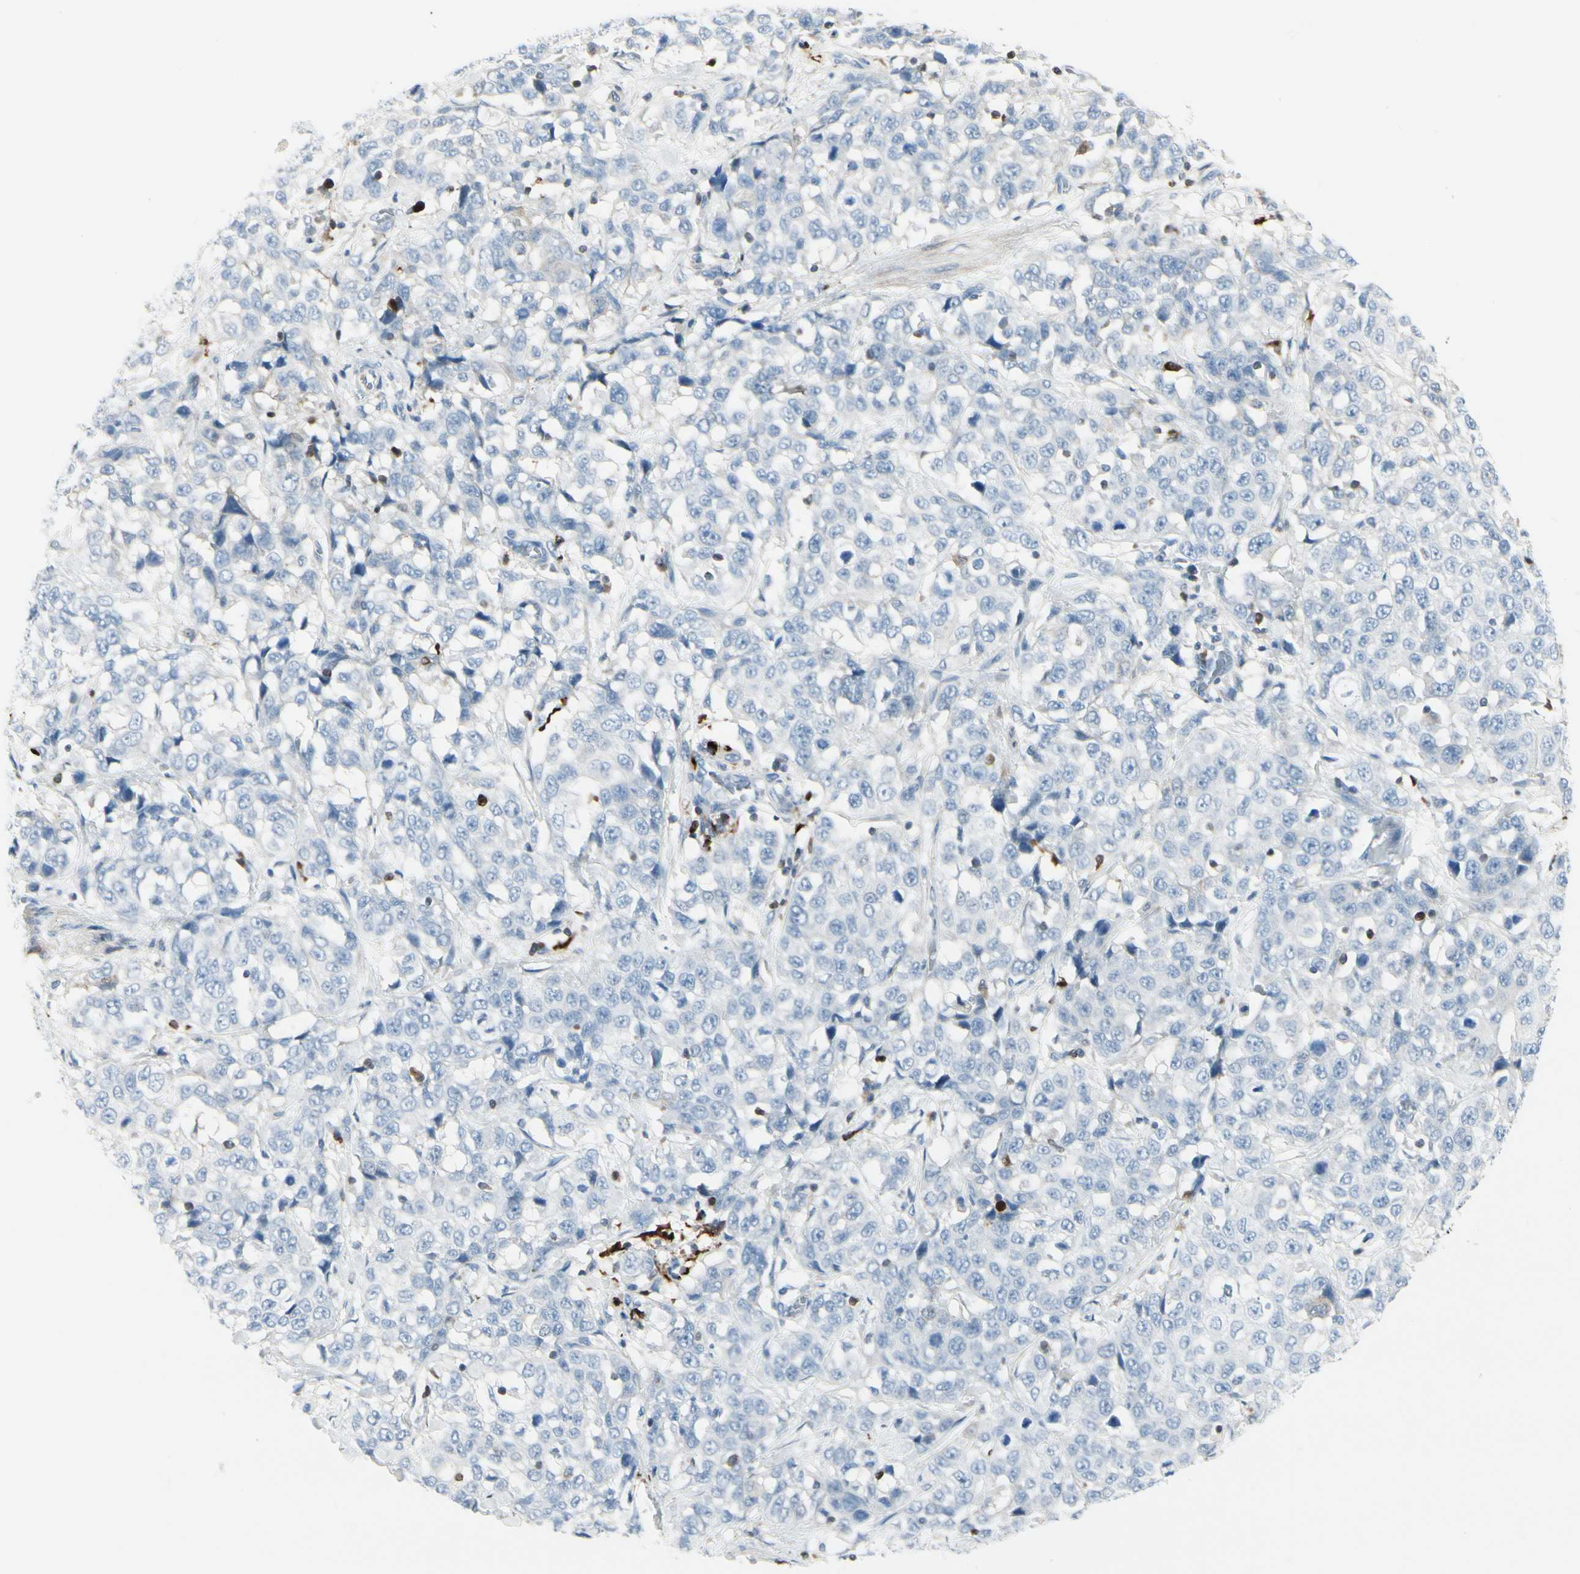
{"staining": {"intensity": "negative", "quantity": "none", "location": "none"}, "tissue": "stomach cancer", "cell_type": "Tumor cells", "image_type": "cancer", "snomed": [{"axis": "morphology", "description": "Normal tissue, NOS"}, {"axis": "morphology", "description": "Adenocarcinoma, NOS"}, {"axis": "topography", "description": "Stomach"}], "caption": "Photomicrograph shows no protein positivity in tumor cells of stomach cancer (adenocarcinoma) tissue.", "gene": "TRAF1", "patient": {"sex": "male", "age": 48}}